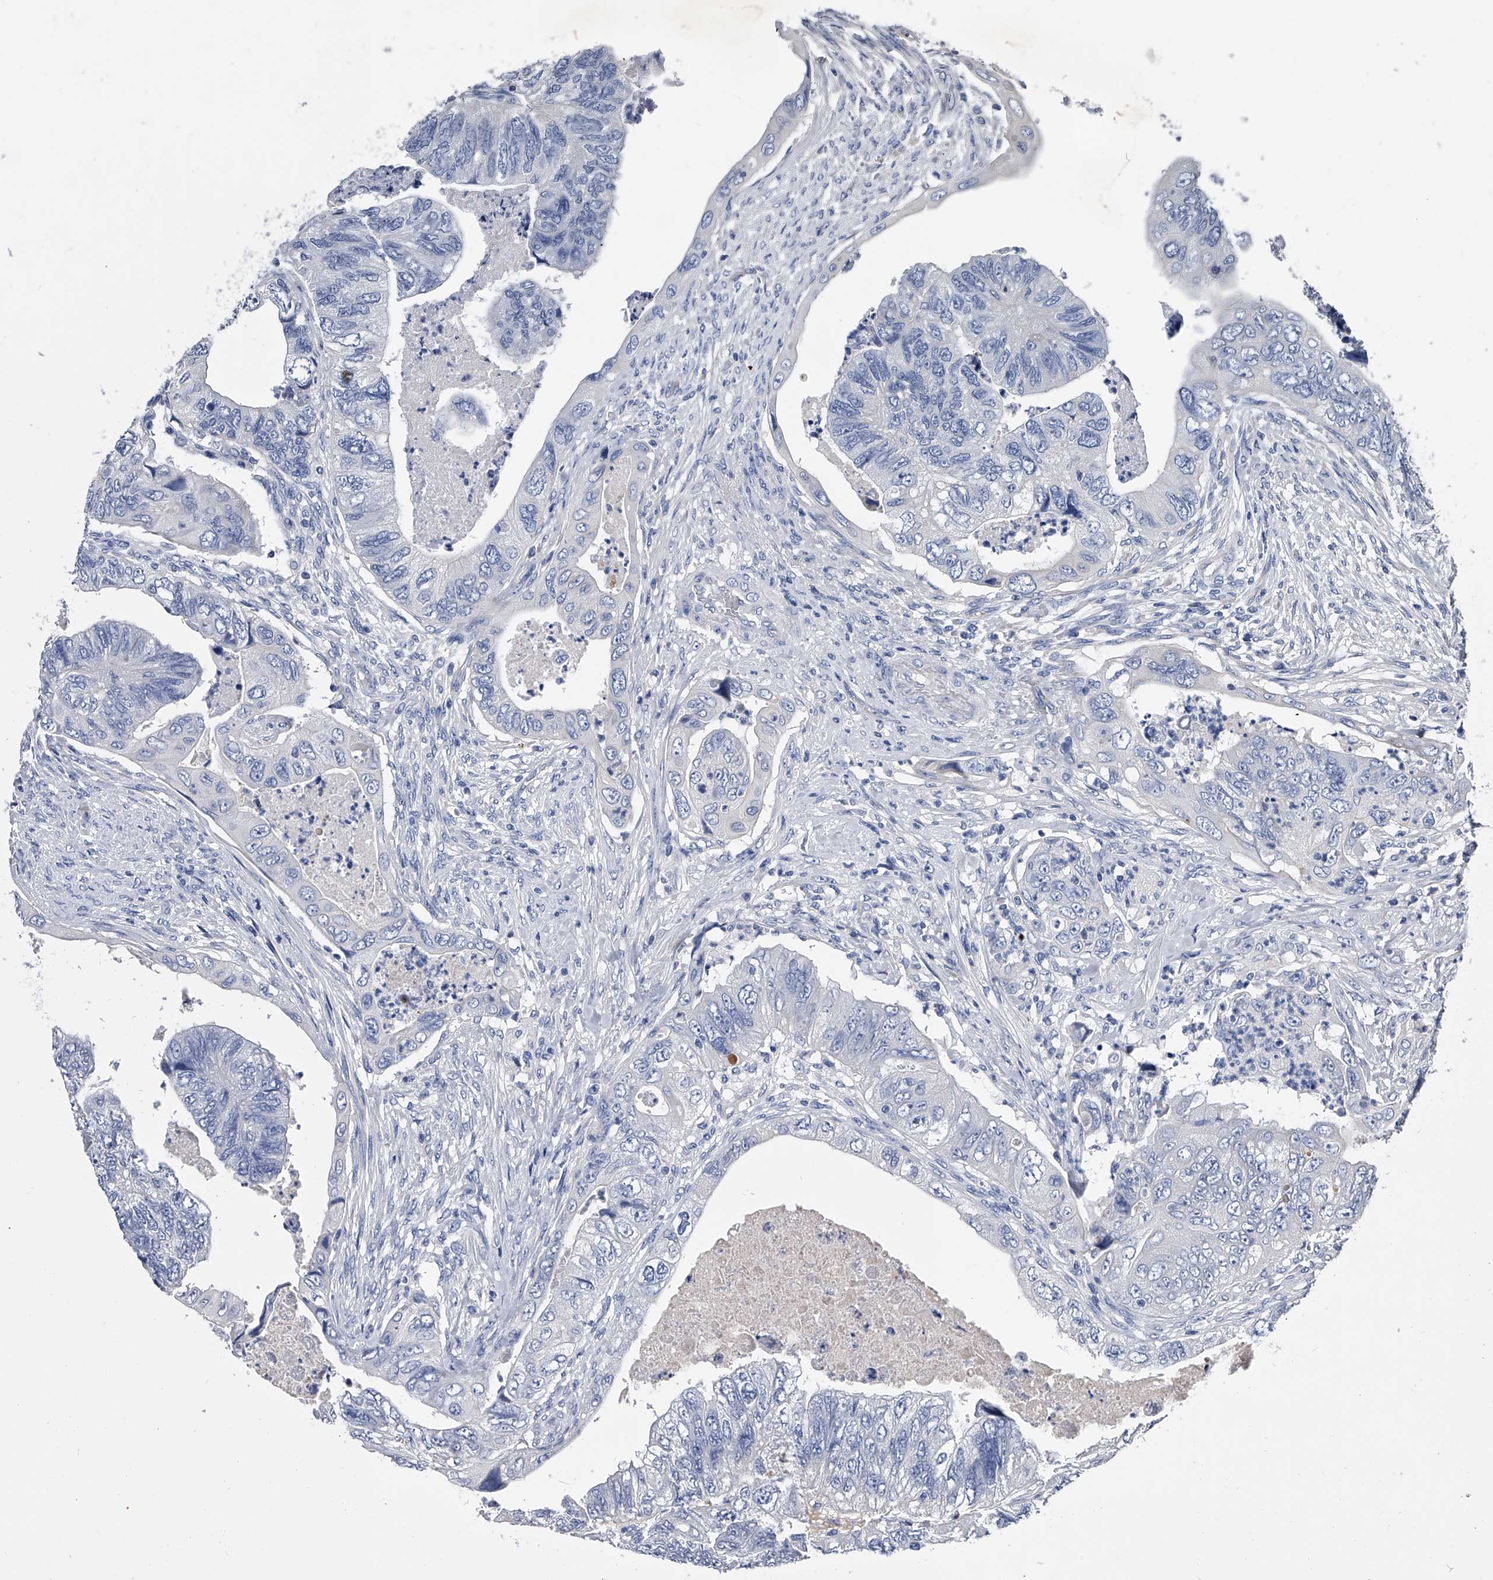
{"staining": {"intensity": "negative", "quantity": "none", "location": "none"}, "tissue": "colorectal cancer", "cell_type": "Tumor cells", "image_type": "cancer", "snomed": [{"axis": "morphology", "description": "Adenocarcinoma, NOS"}, {"axis": "topography", "description": "Rectum"}], "caption": "Immunohistochemistry photomicrograph of human adenocarcinoma (colorectal) stained for a protein (brown), which exhibits no staining in tumor cells. Brightfield microscopy of IHC stained with DAB (brown) and hematoxylin (blue), captured at high magnification.", "gene": "EFCAB7", "patient": {"sex": "male", "age": 63}}